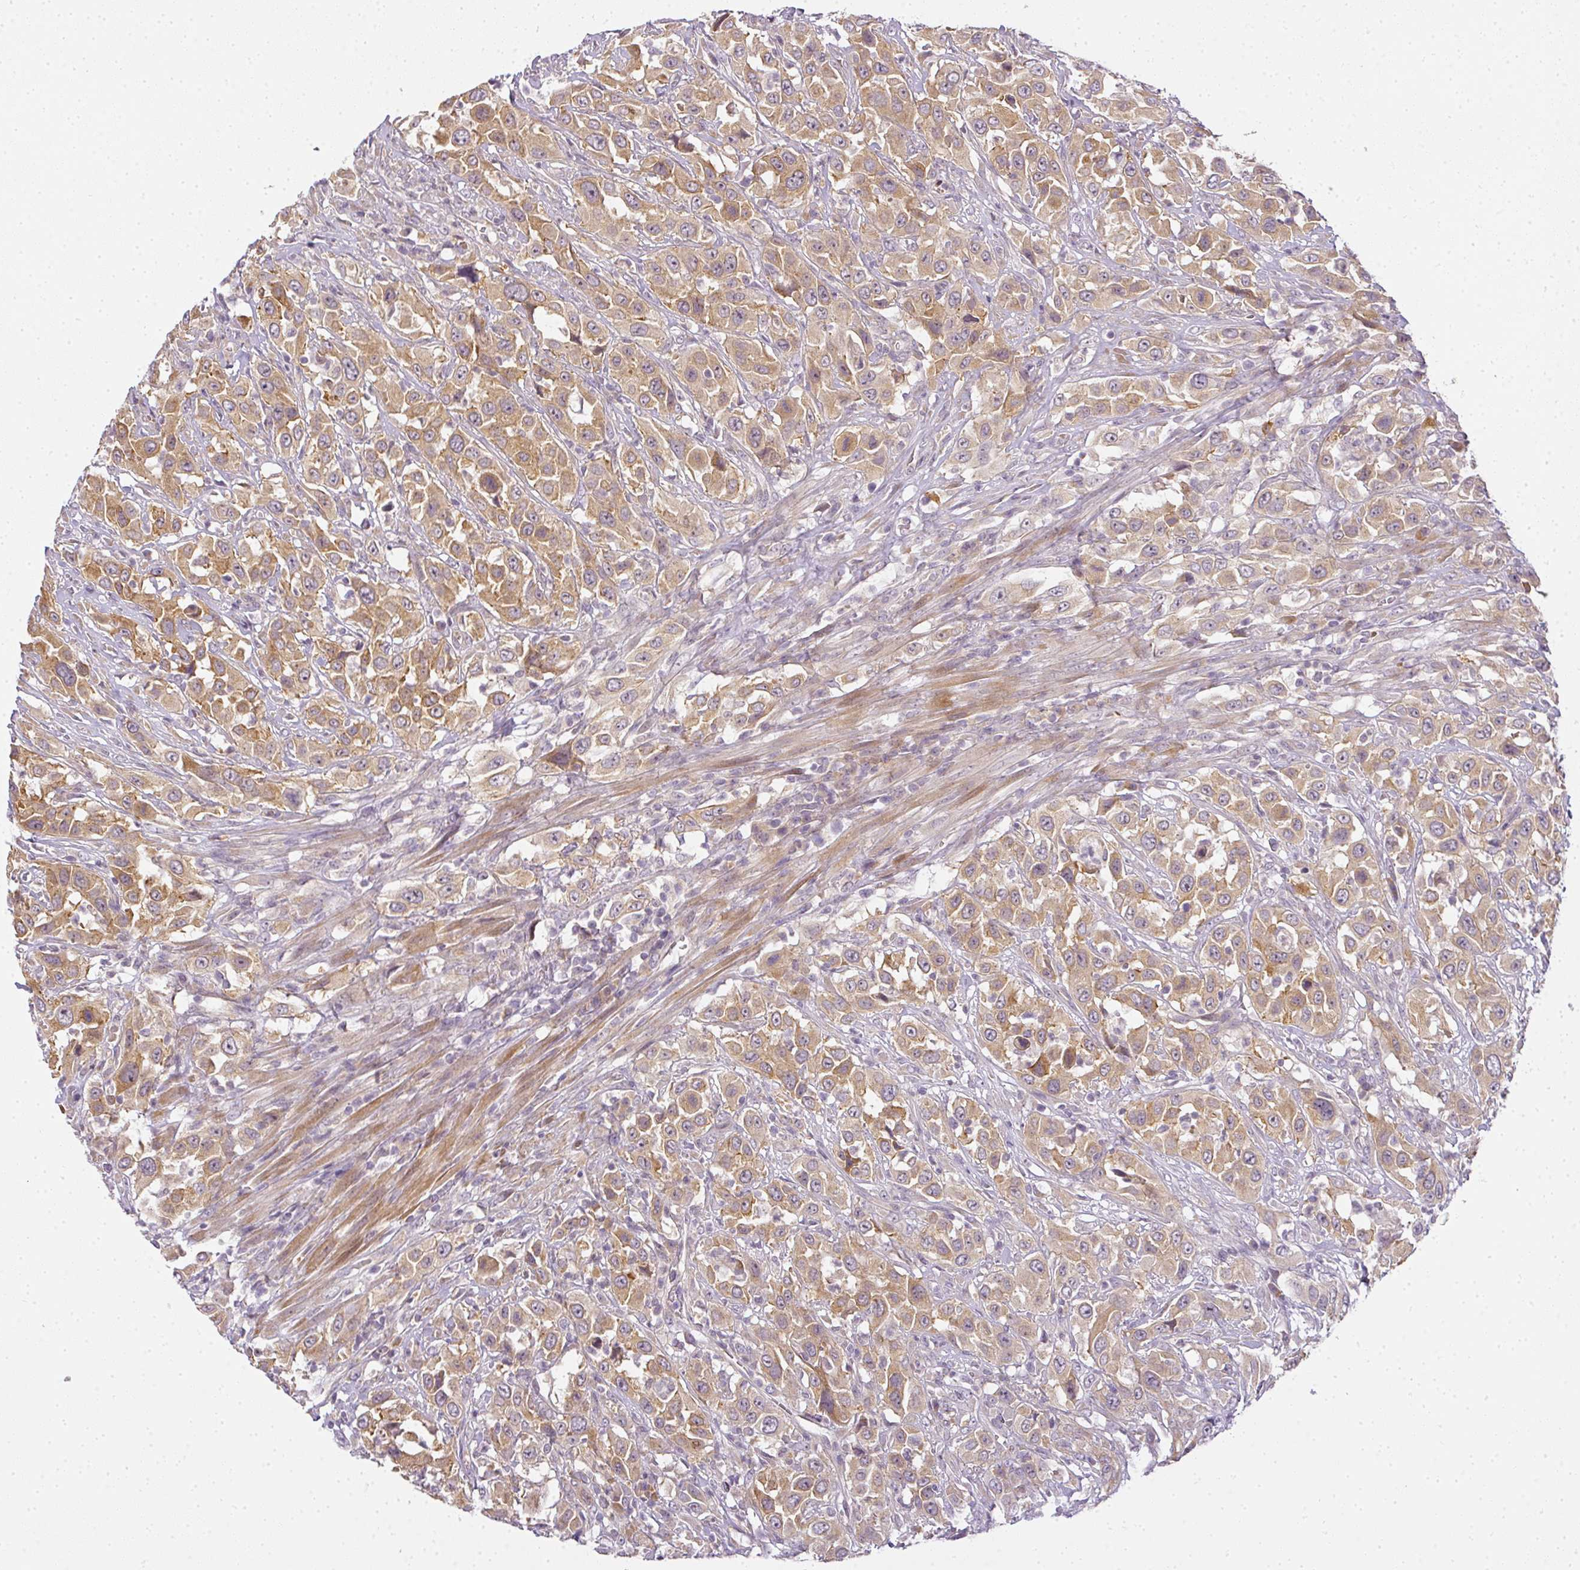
{"staining": {"intensity": "moderate", "quantity": ">75%", "location": "cytoplasmic/membranous"}, "tissue": "urothelial cancer", "cell_type": "Tumor cells", "image_type": "cancer", "snomed": [{"axis": "morphology", "description": "Urothelial carcinoma, High grade"}, {"axis": "topography", "description": "Urinary bladder"}], "caption": "Moderate cytoplasmic/membranous protein staining is present in about >75% of tumor cells in high-grade urothelial carcinoma. The protein of interest is stained brown, and the nuclei are stained in blue (DAB (3,3'-diaminobenzidine) IHC with brightfield microscopy, high magnification).", "gene": "MED19", "patient": {"sex": "male", "age": 61}}